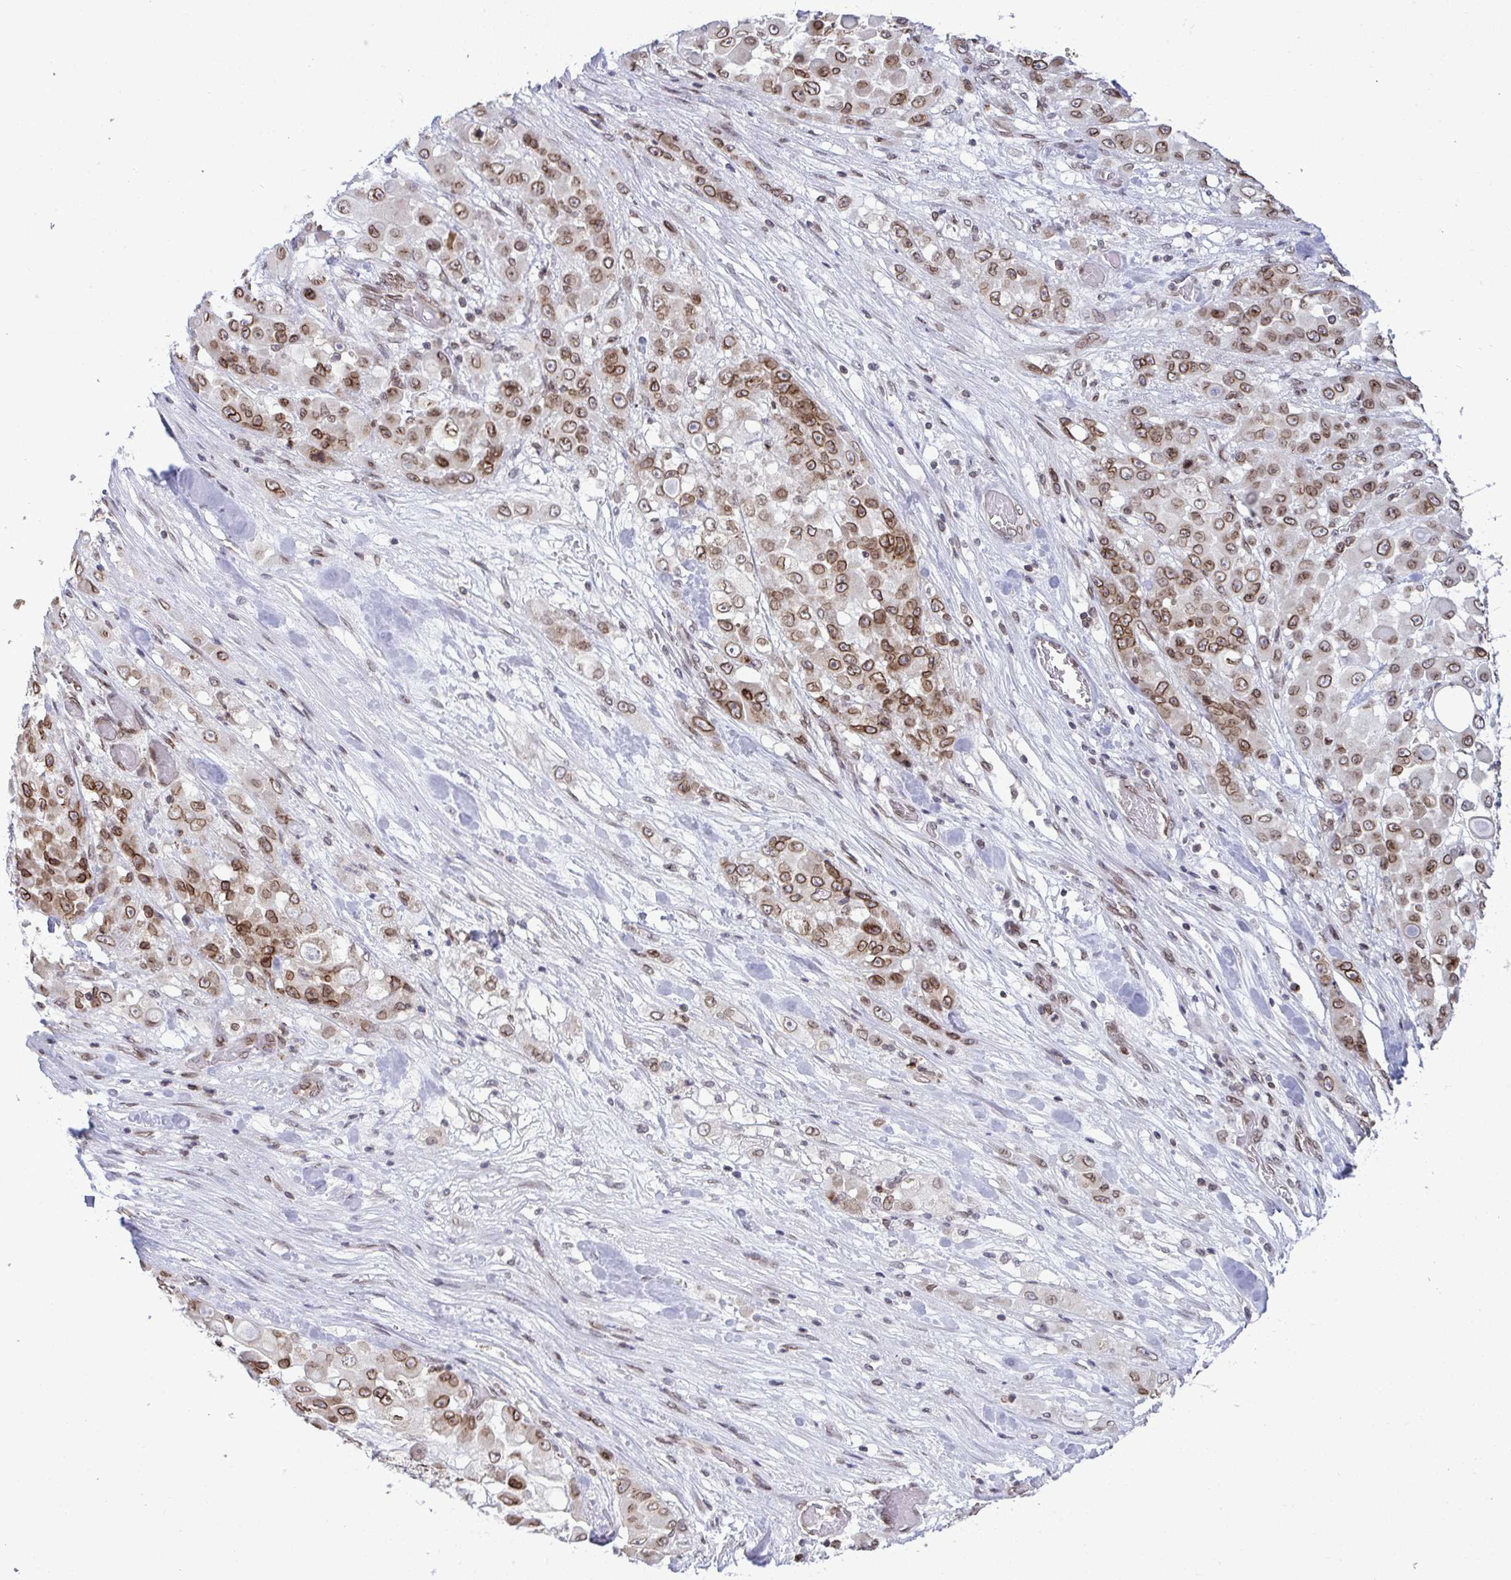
{"staining": {"intensity": "moderate", "quantity": ">75%", "location": "cytoplasmic/membranous,nuclear"}, "tissue": "stomach cancer", "cell_type": "Tumor cells", "image_type": "cancer", "snomed": [{"axis": "morphology", "description": "Adenocarcinoma, NOS"}, {"axis": "topography", "description": "Stomach"}], "caption": "Approximately >75% of tumor cells in adenocarcinoma (stomach) display moderate cytoplasmic/membranous and nuclear protein expression as visualized by brown immunohistochemical staining.", "gene": "RANBP2", "patient": {"sex": "female", "age": 76}}